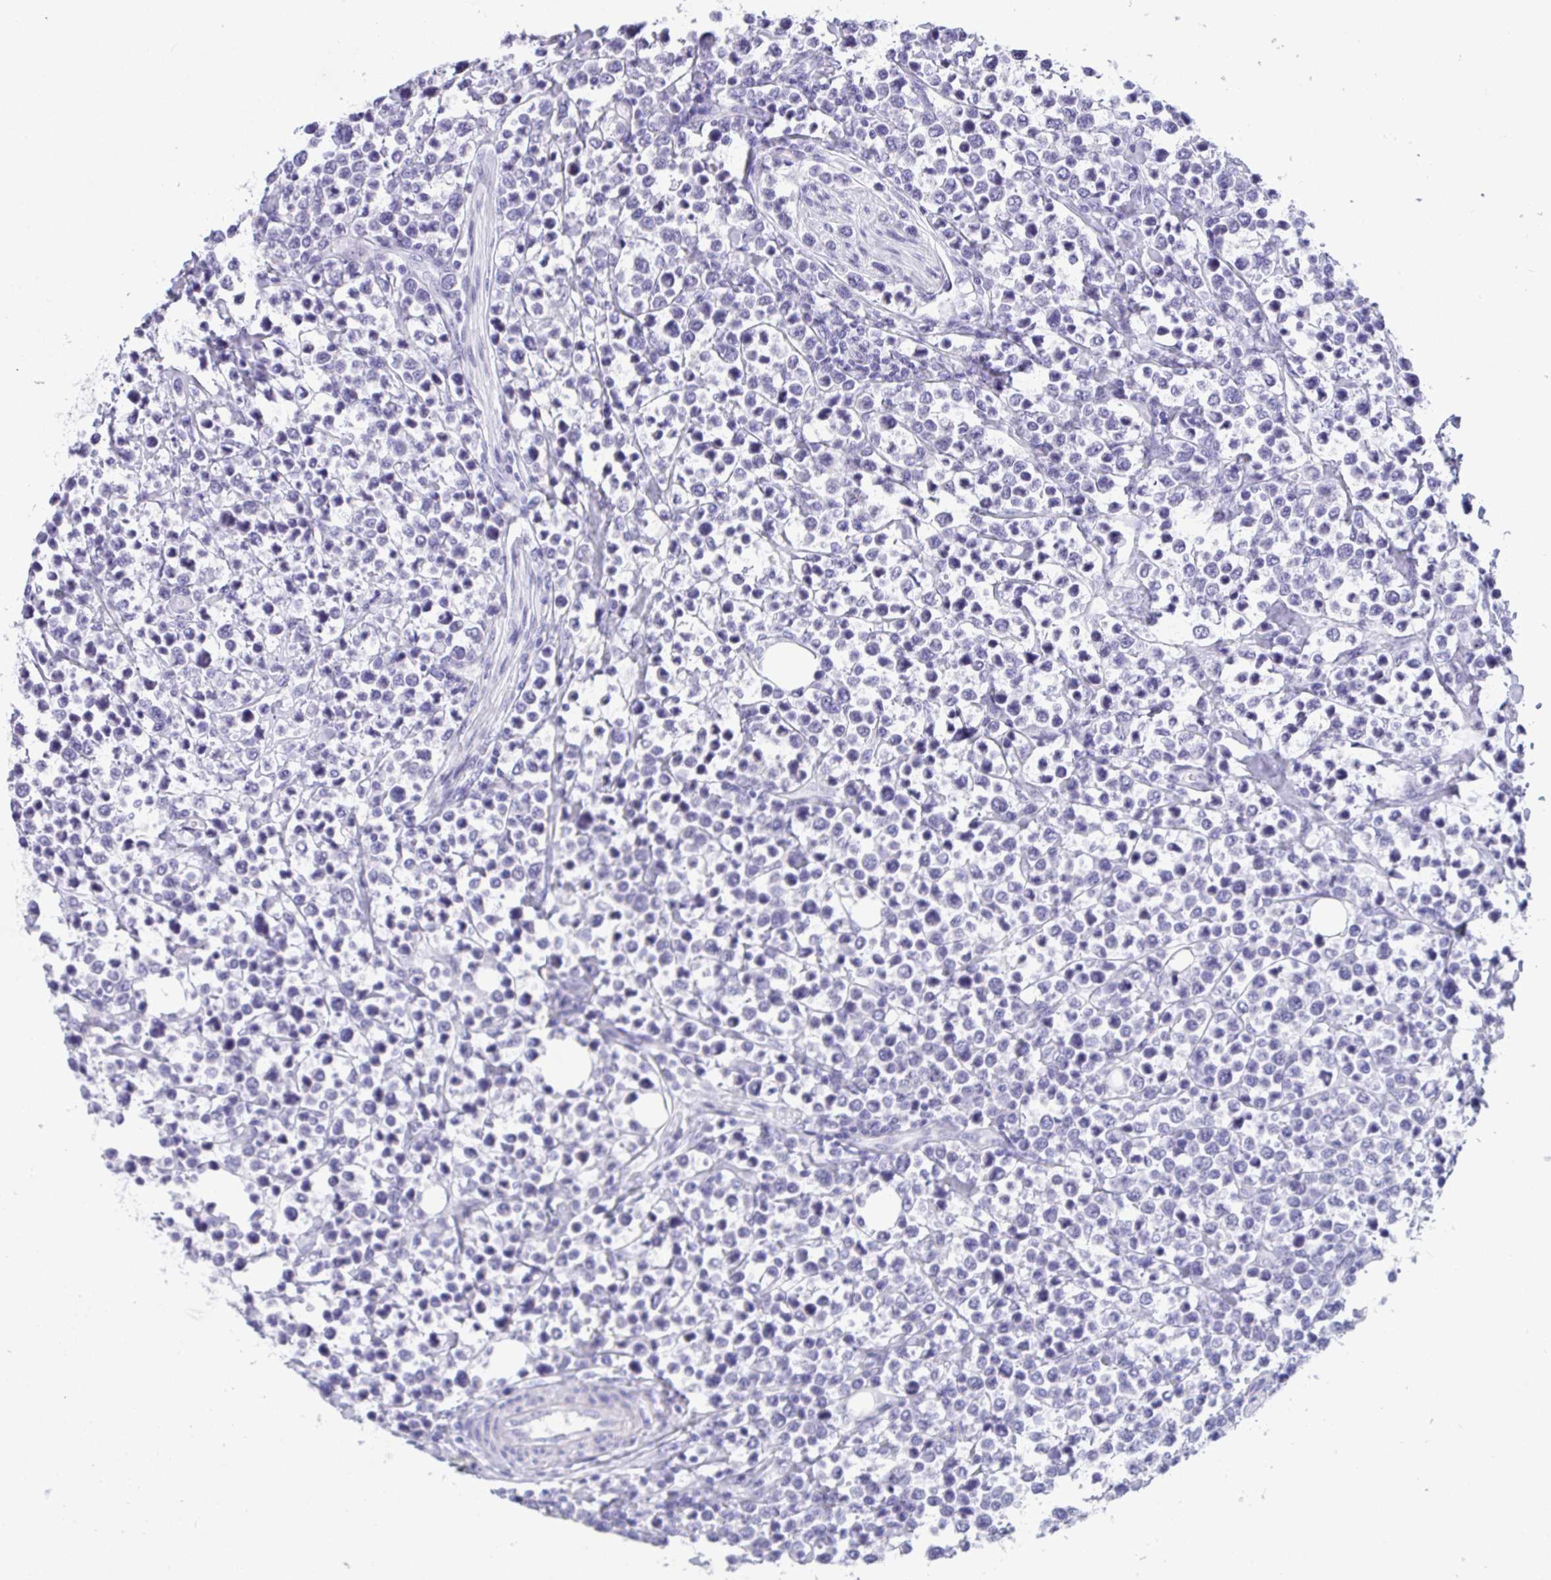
{"staining": {"intensity": "negative", "quantity": "none", "location": "none"}, "tissue": "lymphoma", "cell_type": "Tumor cells", "image_type": "cancer", "snomed": [{"axis": "morphology", "description": "Malignant lymphoma, non-Hodgkin's type, High grade"}, {"axis": "topography", "description": "Soft tissue"}], "caption": "This is an IHC image of lymphoma. There is no expression in tumor cells.", "gene": "YBX2", "patient": {"sex": "female", "age": 56}}